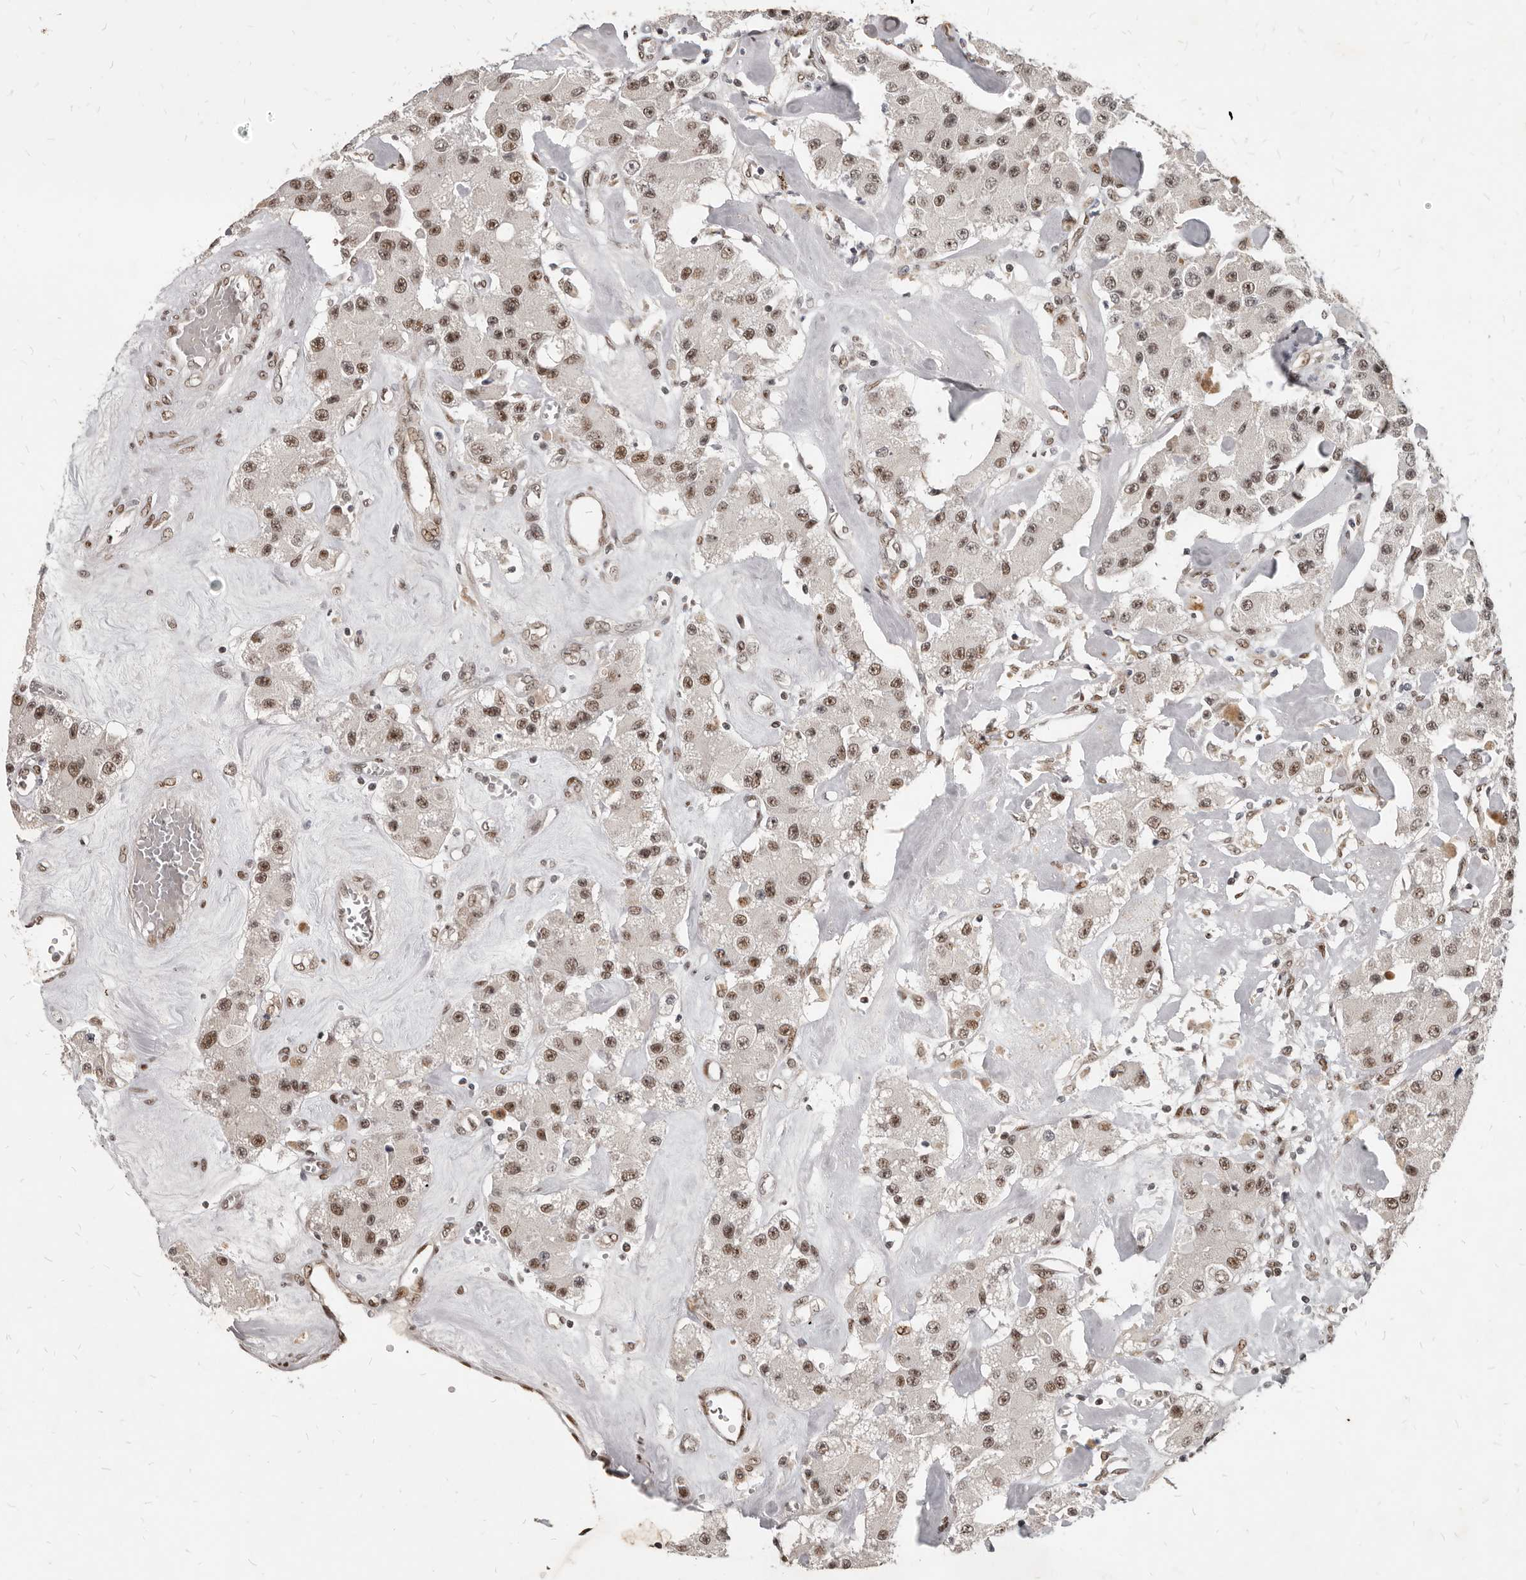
{"staining": {"intensity": "moderate", "quantity": ">75%", "location": "nuclear"}, "tissue": "carcinoid", "cell_type": "Tumor cells", "image_type": "cancer", "snomed": [{"axis": "morphology", "description": "Carcinoid, malignant, NOS"}, {"axis": "topography", "description": "Pancreas"}], "caption": "There is medium levels of moderate nuclear expression in tumor cells of malignant carcinoid, as demonstrated by immunohistochemical staining (brown color).", "gene": "ATF5", "patient": {"sex": "male", "age": 41}}